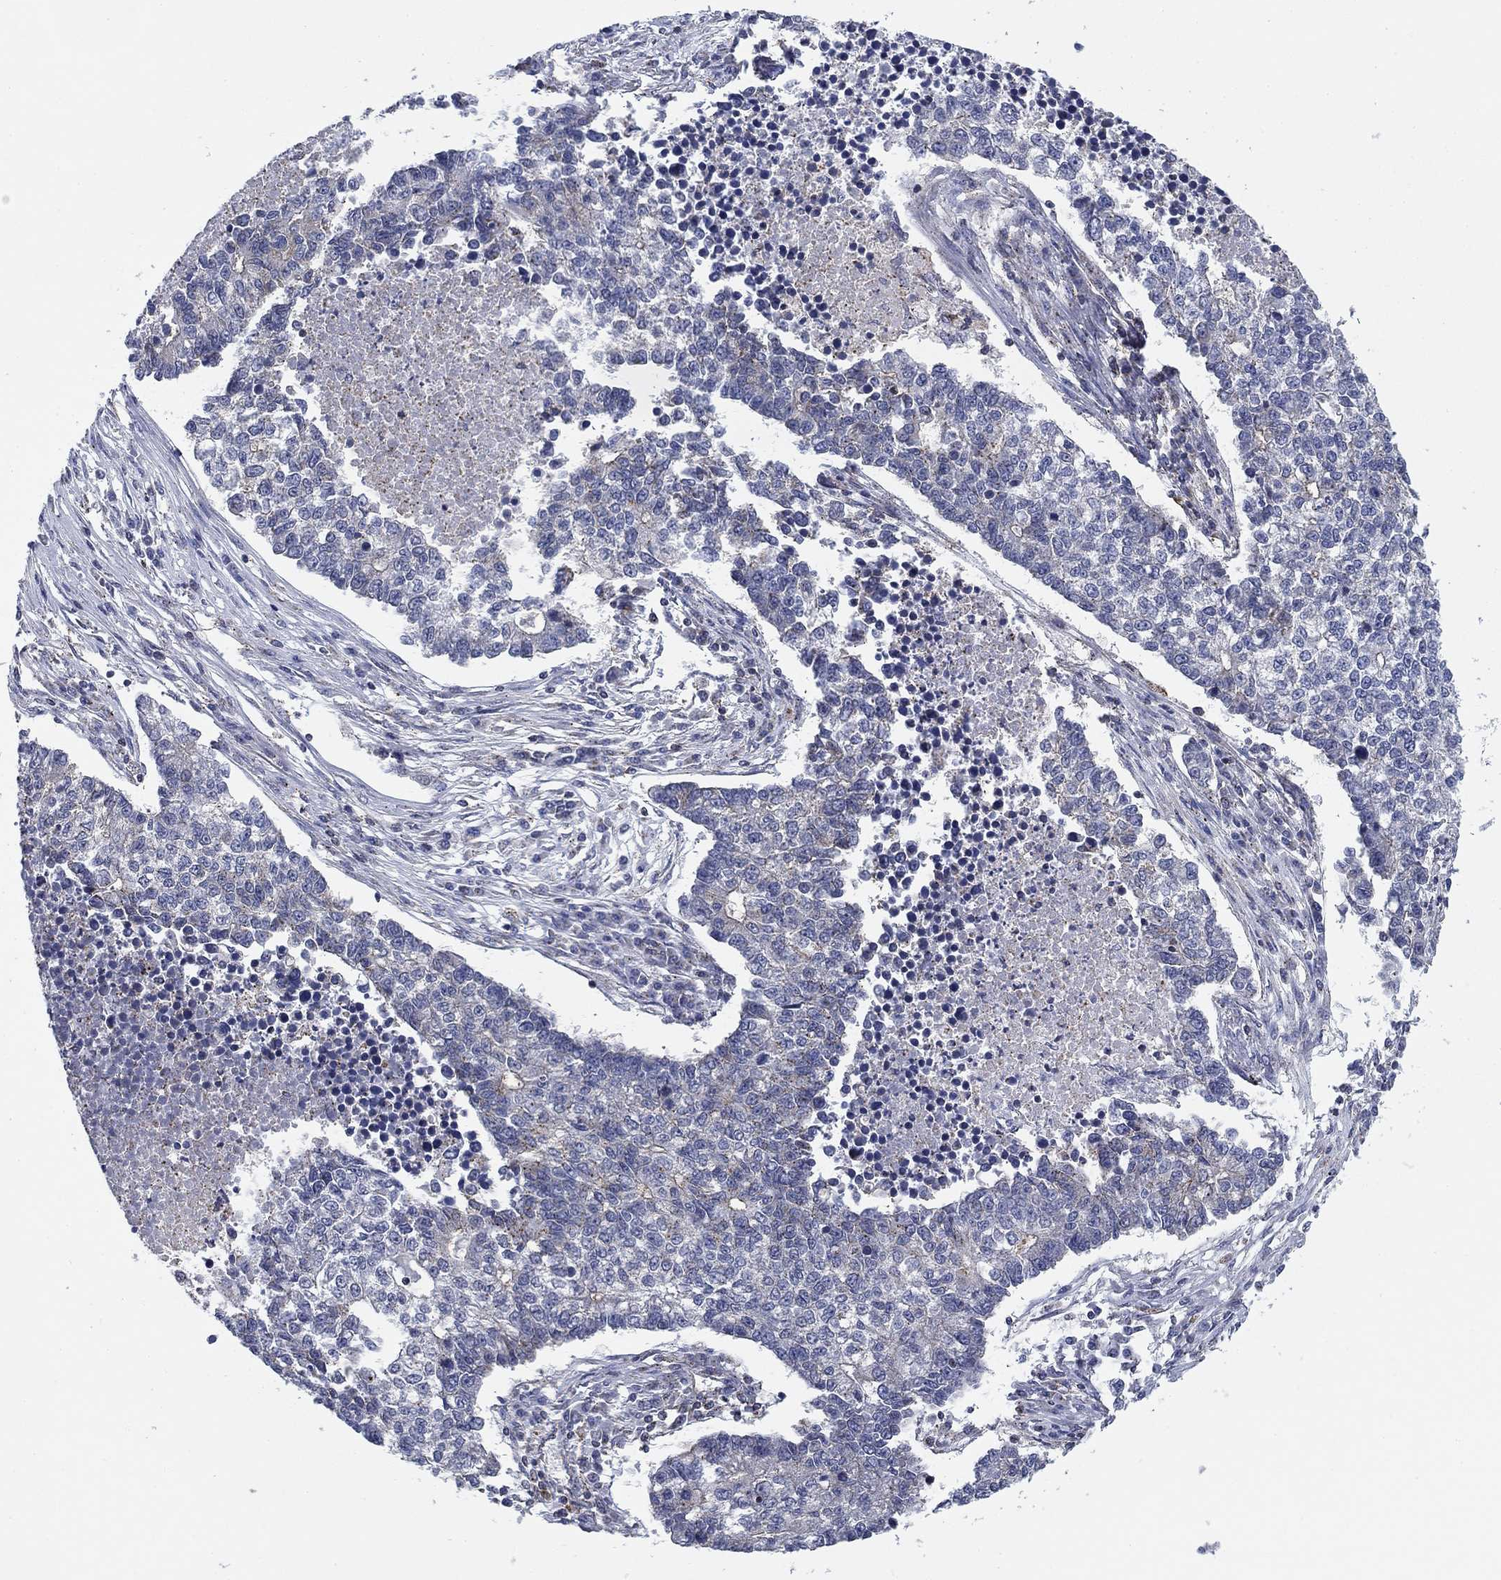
{"staining": {"intensity": "negative", "quantity": "none", "location": "none"}, "tissue": "lung cancer", "cell_type": "Tumor cells", "image_type": "cancer", "snomed": [{"axis": "morphology", "description": "Adenocarcinoma, NOS"}, {"axis": "topography", "description": "Lung"}], "caption": "An IHC photomicrograph of lung cancer is shown. There is no staining in tumor cells of lung cancer.", "gene": "NACAD", "patient": {"sex": "male", "age": 57}}